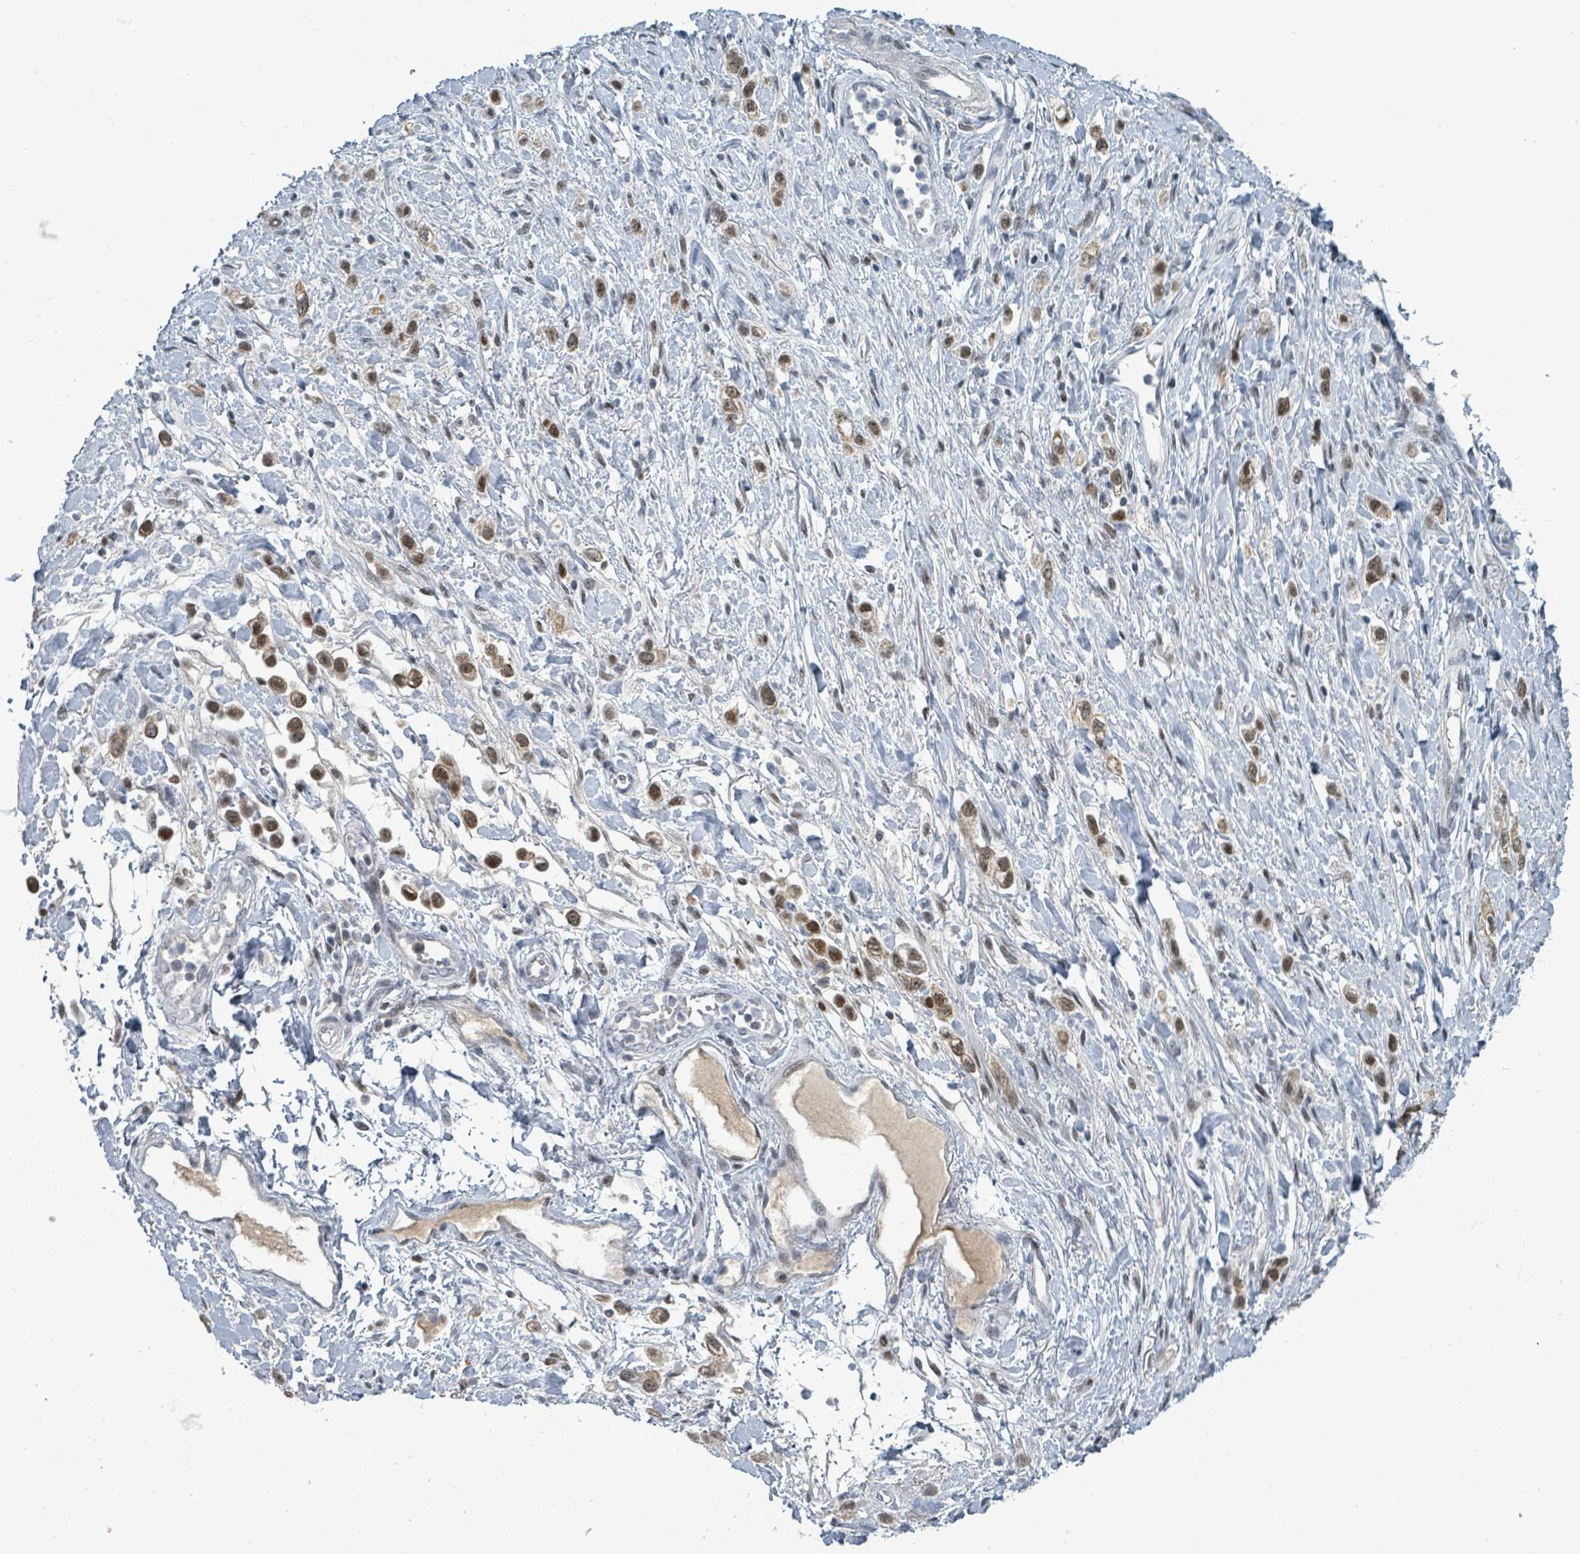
{"staining": {"intensity": "moderate", "quantity": ">75%", "location": "nuclear"}, "tissue": "stomach cancer", "cell_type": "Tumor cells", "image_type": "cancer", "snomed": [{"axis": "morphology", "description": "Adenocarcinoma, NOS"}, {"axis": "topography", "description": "Stomach"}], "caption": "Protein expression analysis of adenocarcinoma (stomach) displays moderate nuclear expression in approximately >75% of tumor cells.", "gene": "UCK1", "patient": {"sex": "female", "age": 65}}